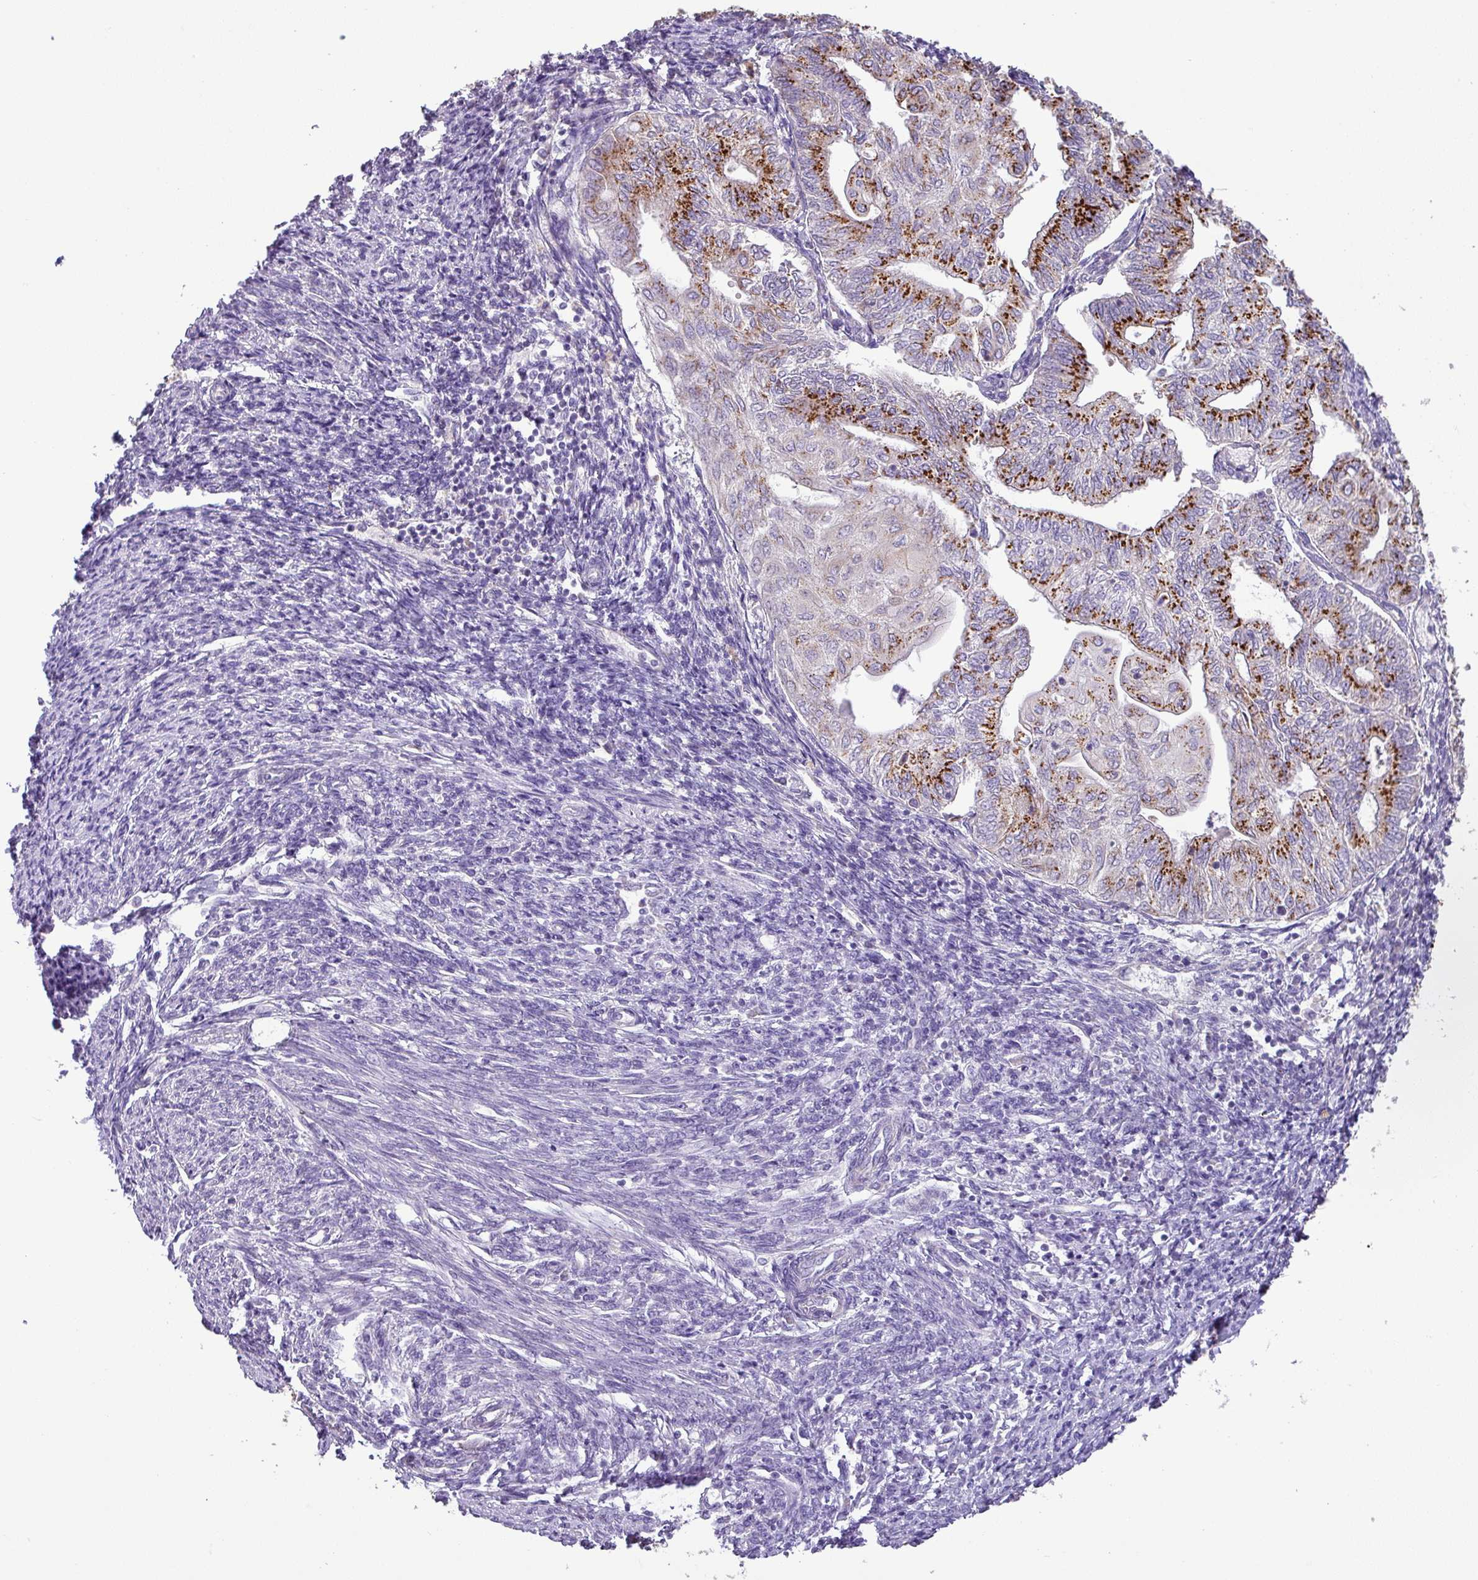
{"staining": {"intensity": "negative", "quantity": "none", "location": "none"}, "tissue": "smooth muscle", "cell_type": "Smooth muscle cells", "image_type": "normal", "snomed": [{"axis": "morphology", "description": "Normal tissue, NOS"}, {"axis": "topography", "description": "Smooth muscle"}, {"axis": "topography", "description": "Uterus"}], "caption": "This is an immunohistochemistry micrograph of benign human smooth muscle. There is no expression in smooth muscle cells.", "gene": "GALNT12", "patient": {"sex": "female", "age": 59}}